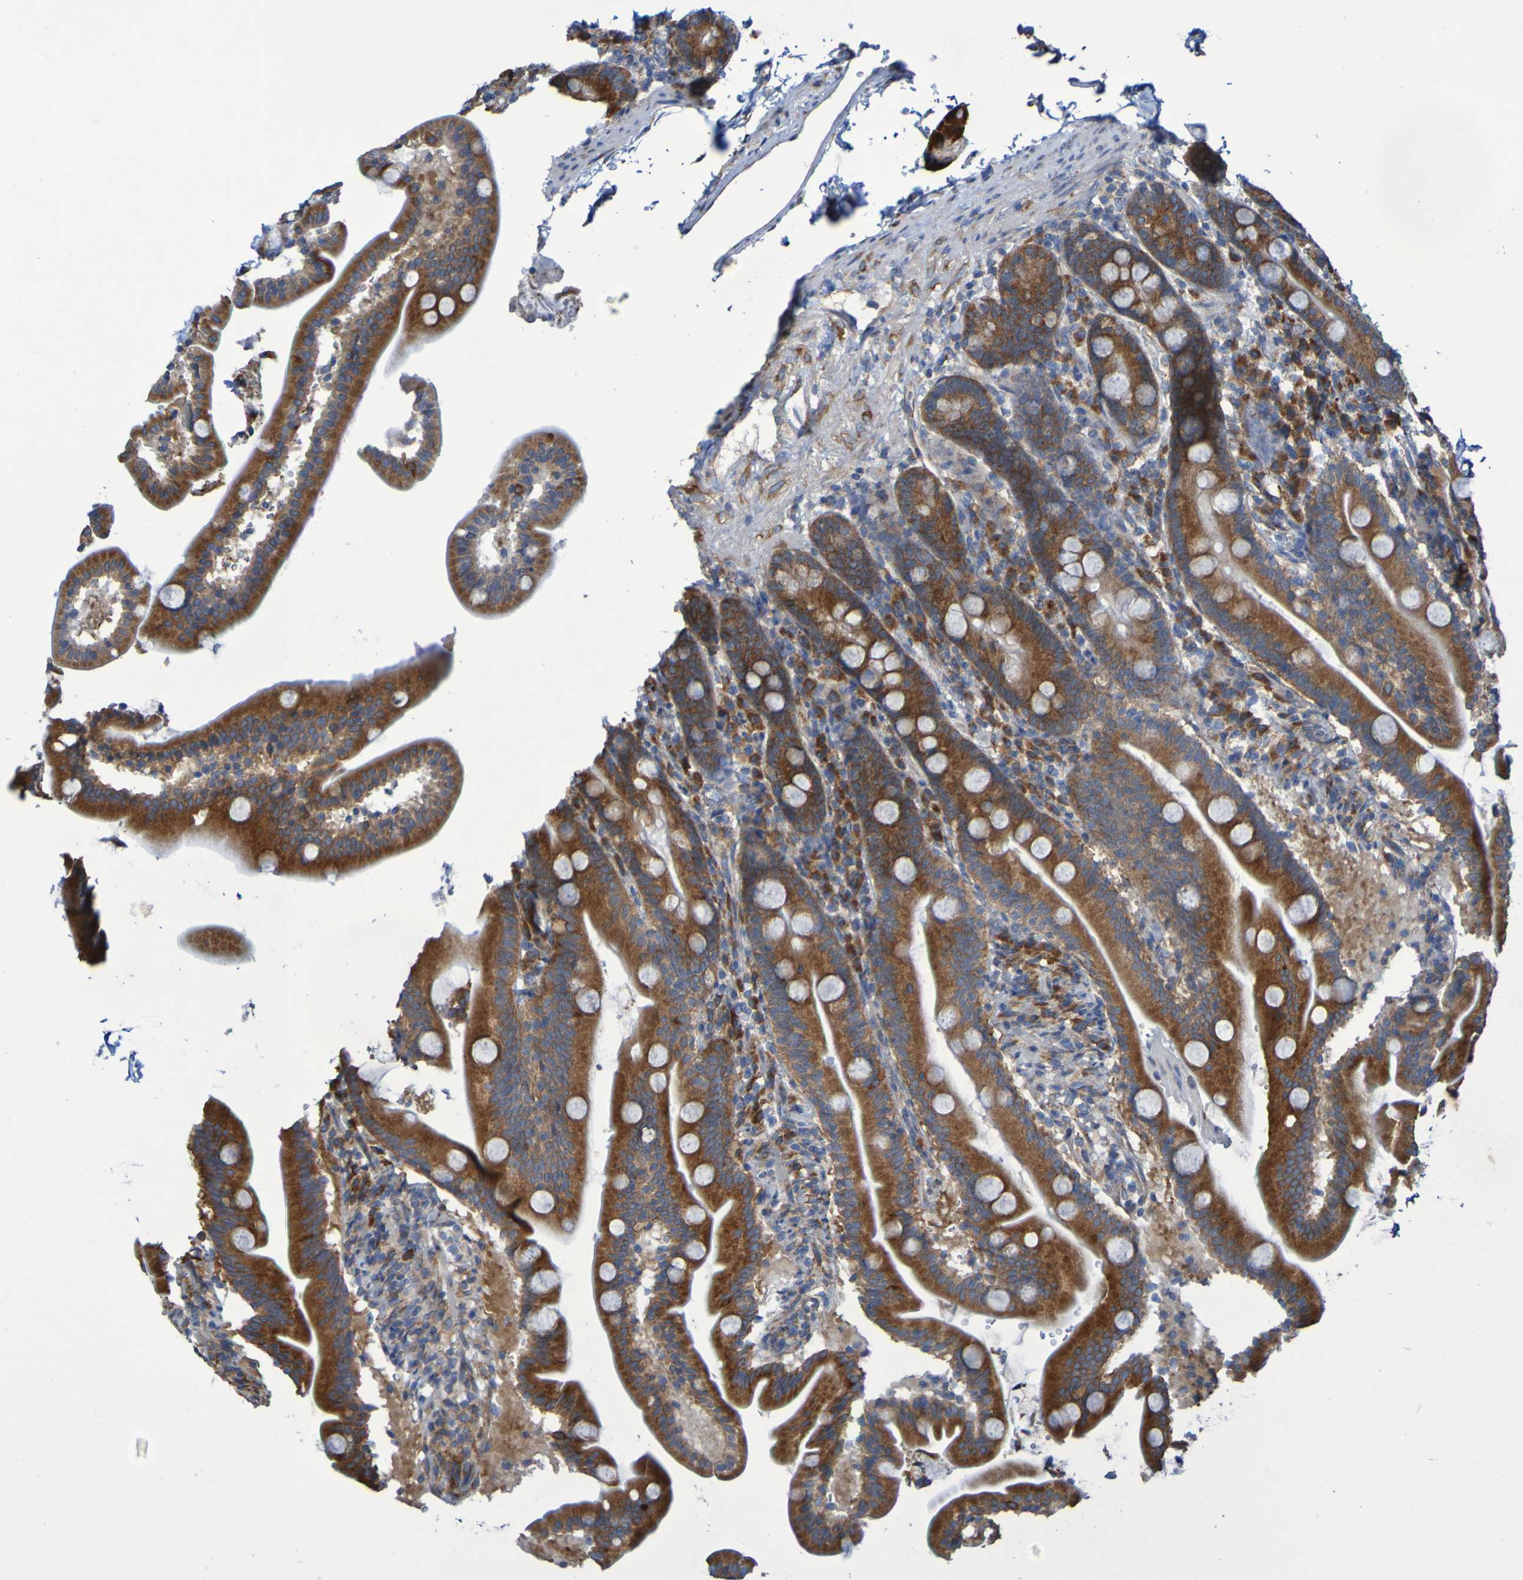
{"staining": {"intensity": "strong", "quantity": ">75%", "location": "cytoplasmic/membranous"}, "tissue": "duodenum", "cell_type": "Glandular cells", "image_type": "normal", "snomed": [{"axis": "morphology", "description": "Normal tissue, NOS"}, {"axis": "topography", "description": "Duodenum"}], "caption": "This image exhibits IHC staining of unremarkable human duodenum, with high strong cytoplasmic/membranous expression in about >75% of glandular cells.", "gene": "FKBP3", "patient": {"sex": "male", "age": 54}}